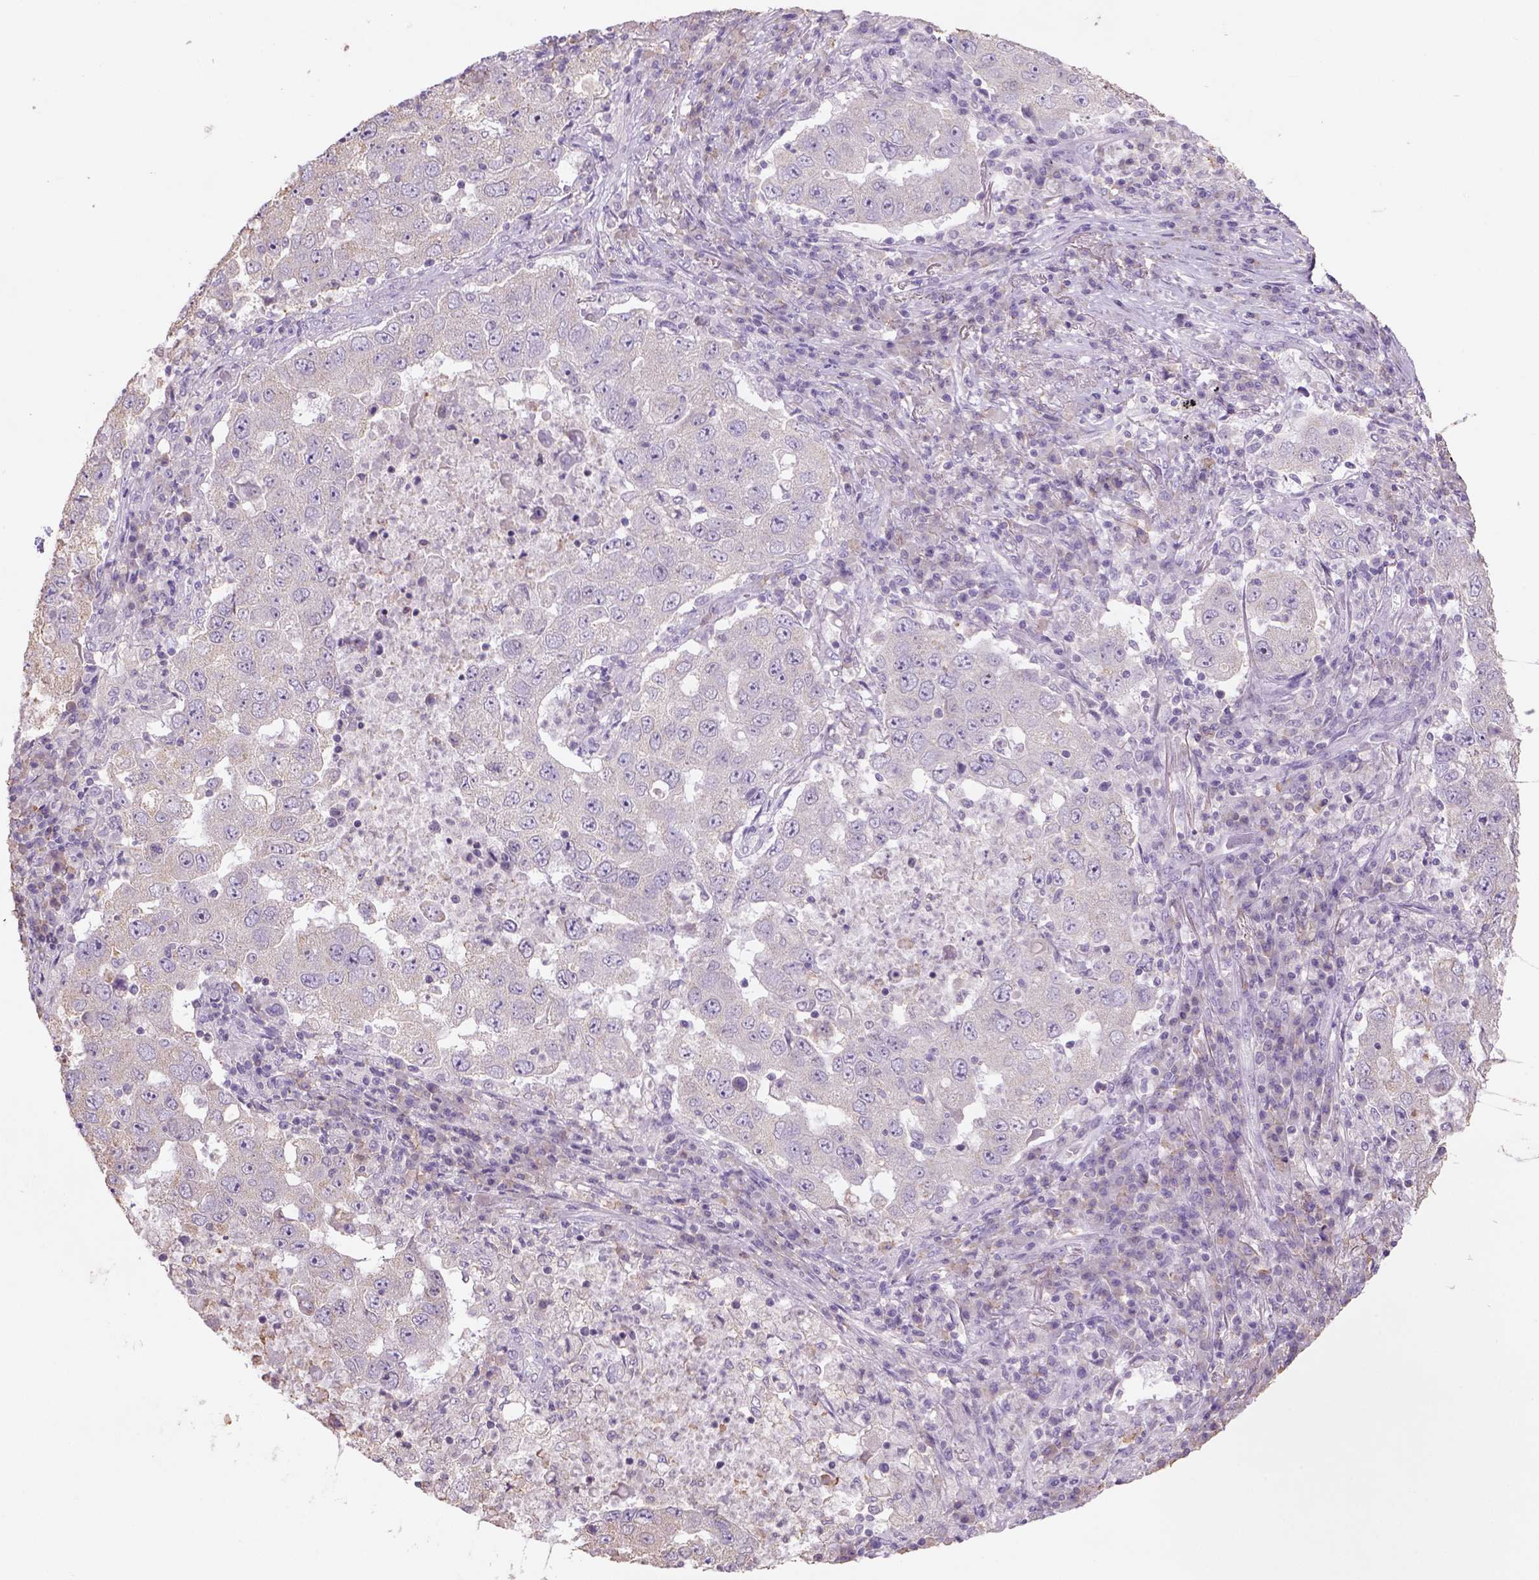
{"staining": {"intensity": "negative", "quantity": "none", "location": "none"}, "tissue": "lung cancer", "cell_type": "Tumor cells", "image_type": "cancer", "snomed": [{"axis": "morphology", "description": "Adenocarcinoma, NOS"}, {"axis": "topography", "description": "Lung"}], "caption": "High magnification brightfield microscopy of adenocarcinoma (lung) stained with DAB (3,3'-diaminobenzidine) (brown) and counterstained with hematoxylin (blue): tumor cells show no significant expression.", "gene": "NAALAD2", "patient": {"sex": "male", "age": 73}}